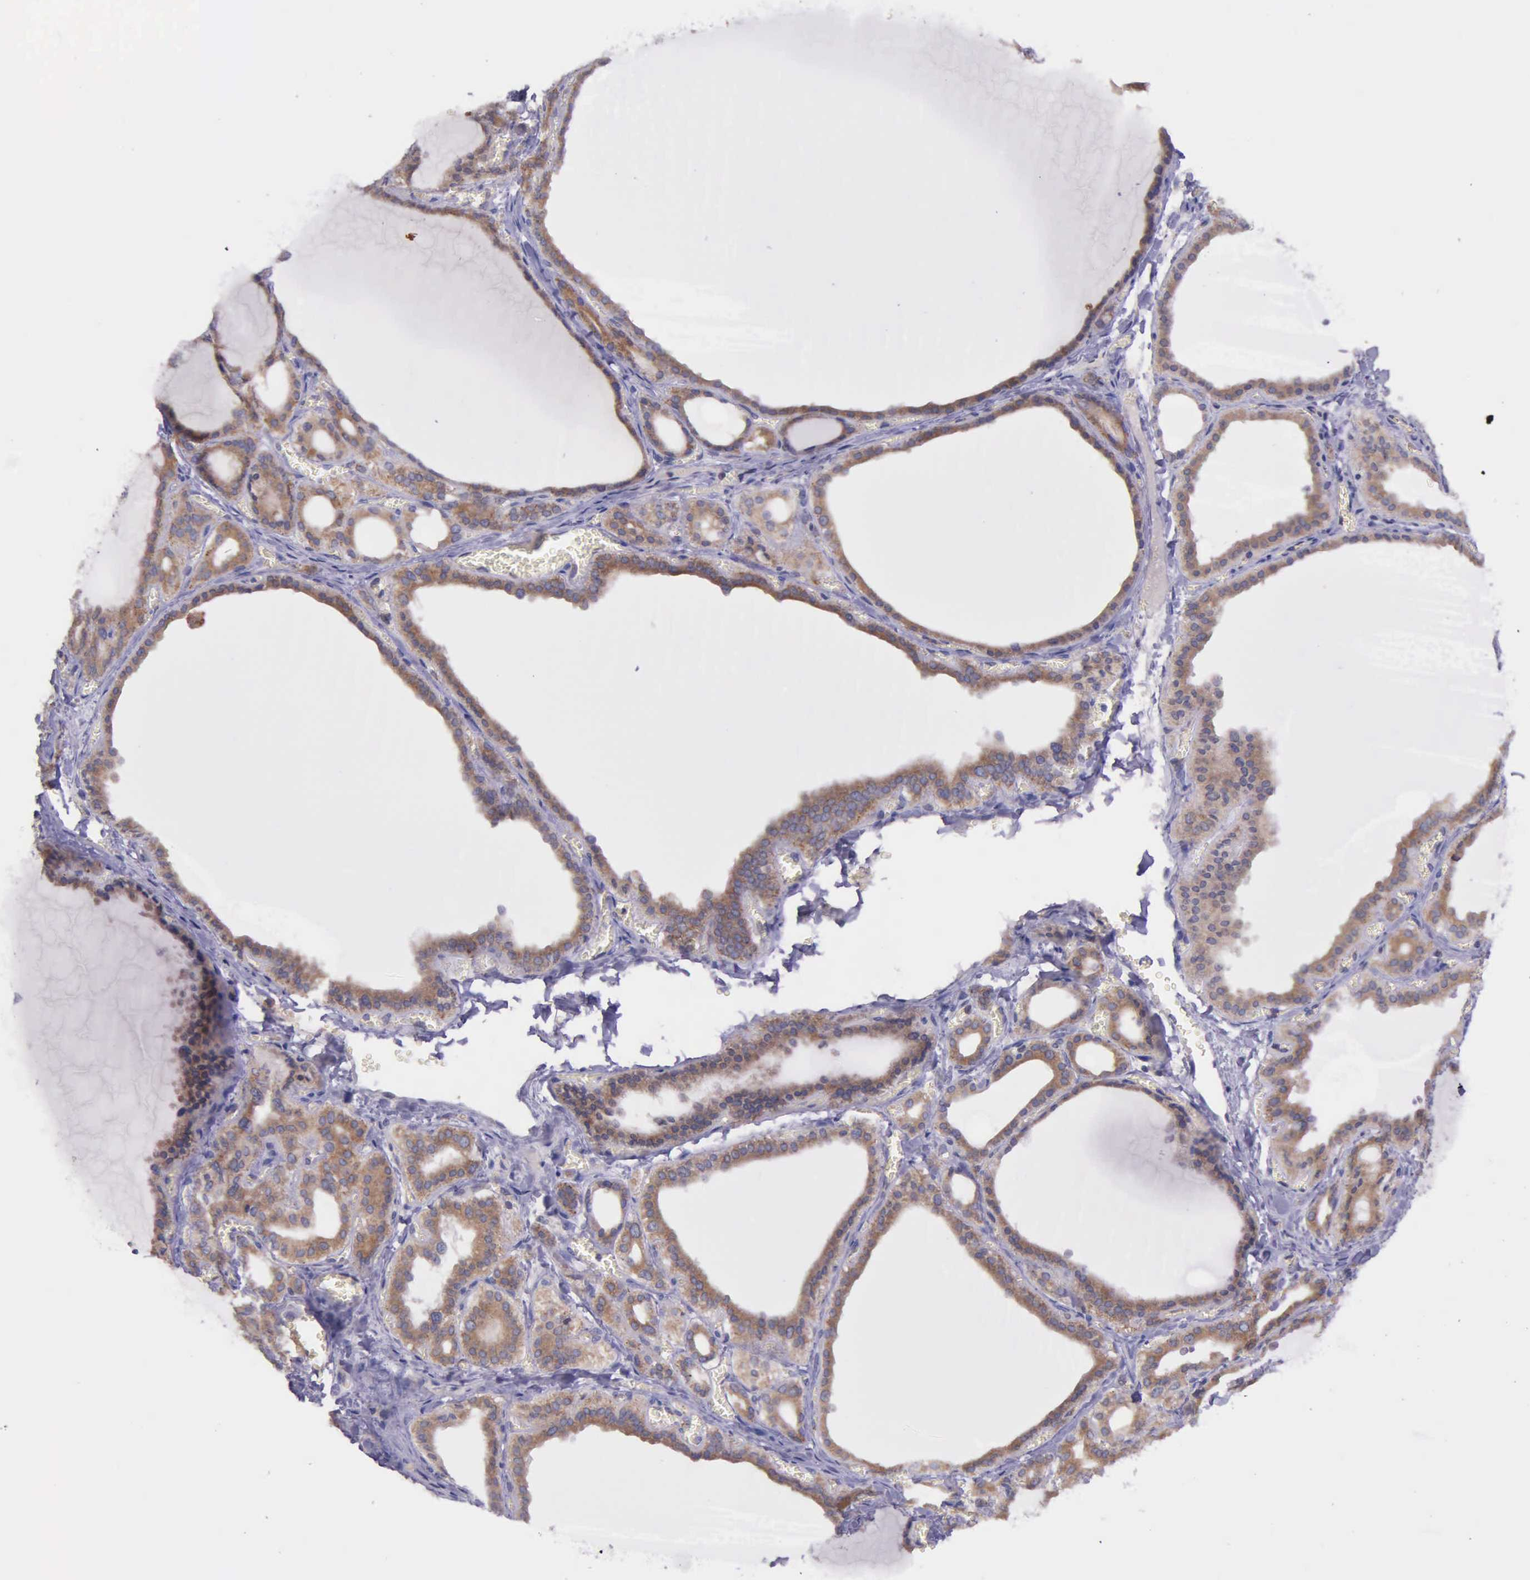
{"staining": {"intensity": "strong", "quantity": ">75%", "location": "cytoplasmic/membranous"}, "tissue": "thyroid gland", "cell_type": "Glandular cells", "image_type": "normal", "snomed": [{"axis": "morphology", "description": "Normal tissue, NOS"}, {"axis": "topography", "description": "Thyroid gland"}], "caption": "Thyroid gland was stained to show a protein in brown. There is high levels of strong cytoplasmic/membranous staining in approximately >75% of glandular cells. (DAB IHC, brown staining for protein, blue staining for nuclei).", "gene": "NSDHL", "patient": {"sex": "female", "age": 55}}